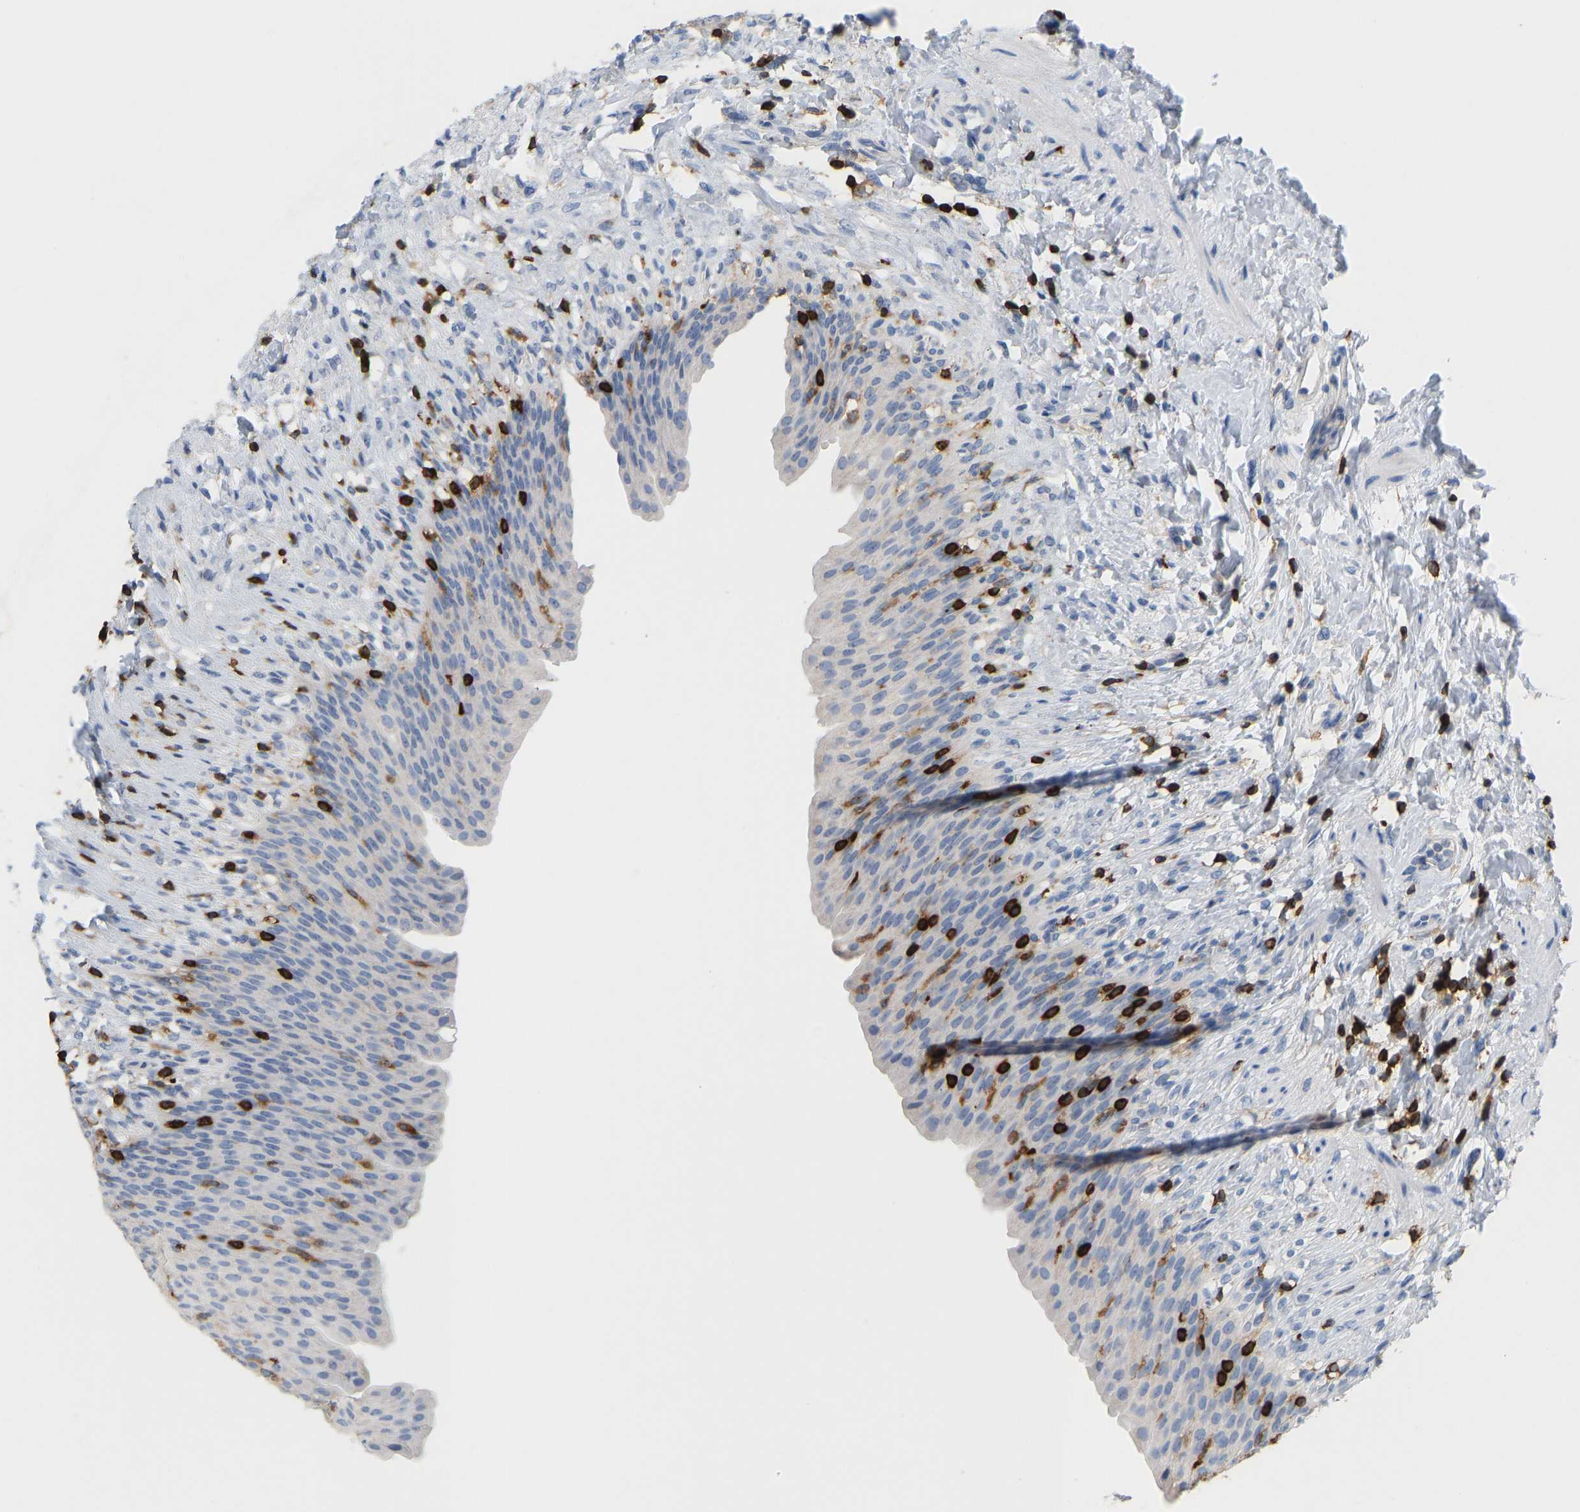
{"staining": {"intensity": "moderate", "quantity": "<25%", "location": "cytoplasmic/membranous"}, "tissue": "urinary bladder", "cell_type": "Urothelial cells", "image_type": "normal", "snomed": [{"axis": "morphology", "description": "Normal tissue, NOS"}, {"axis": "topography", "description": "Urinary bladder"}], "caption": "Protein expression by immunohistochemistry displays moderate cytoplasmic/membranous expression in about <25% of urothelial cells in benign urinary bladder. (DAB IHC with brightfield microscopy, high magnification).", "gene": "EVL", "patient": {"sex": "female", "age": 79}}